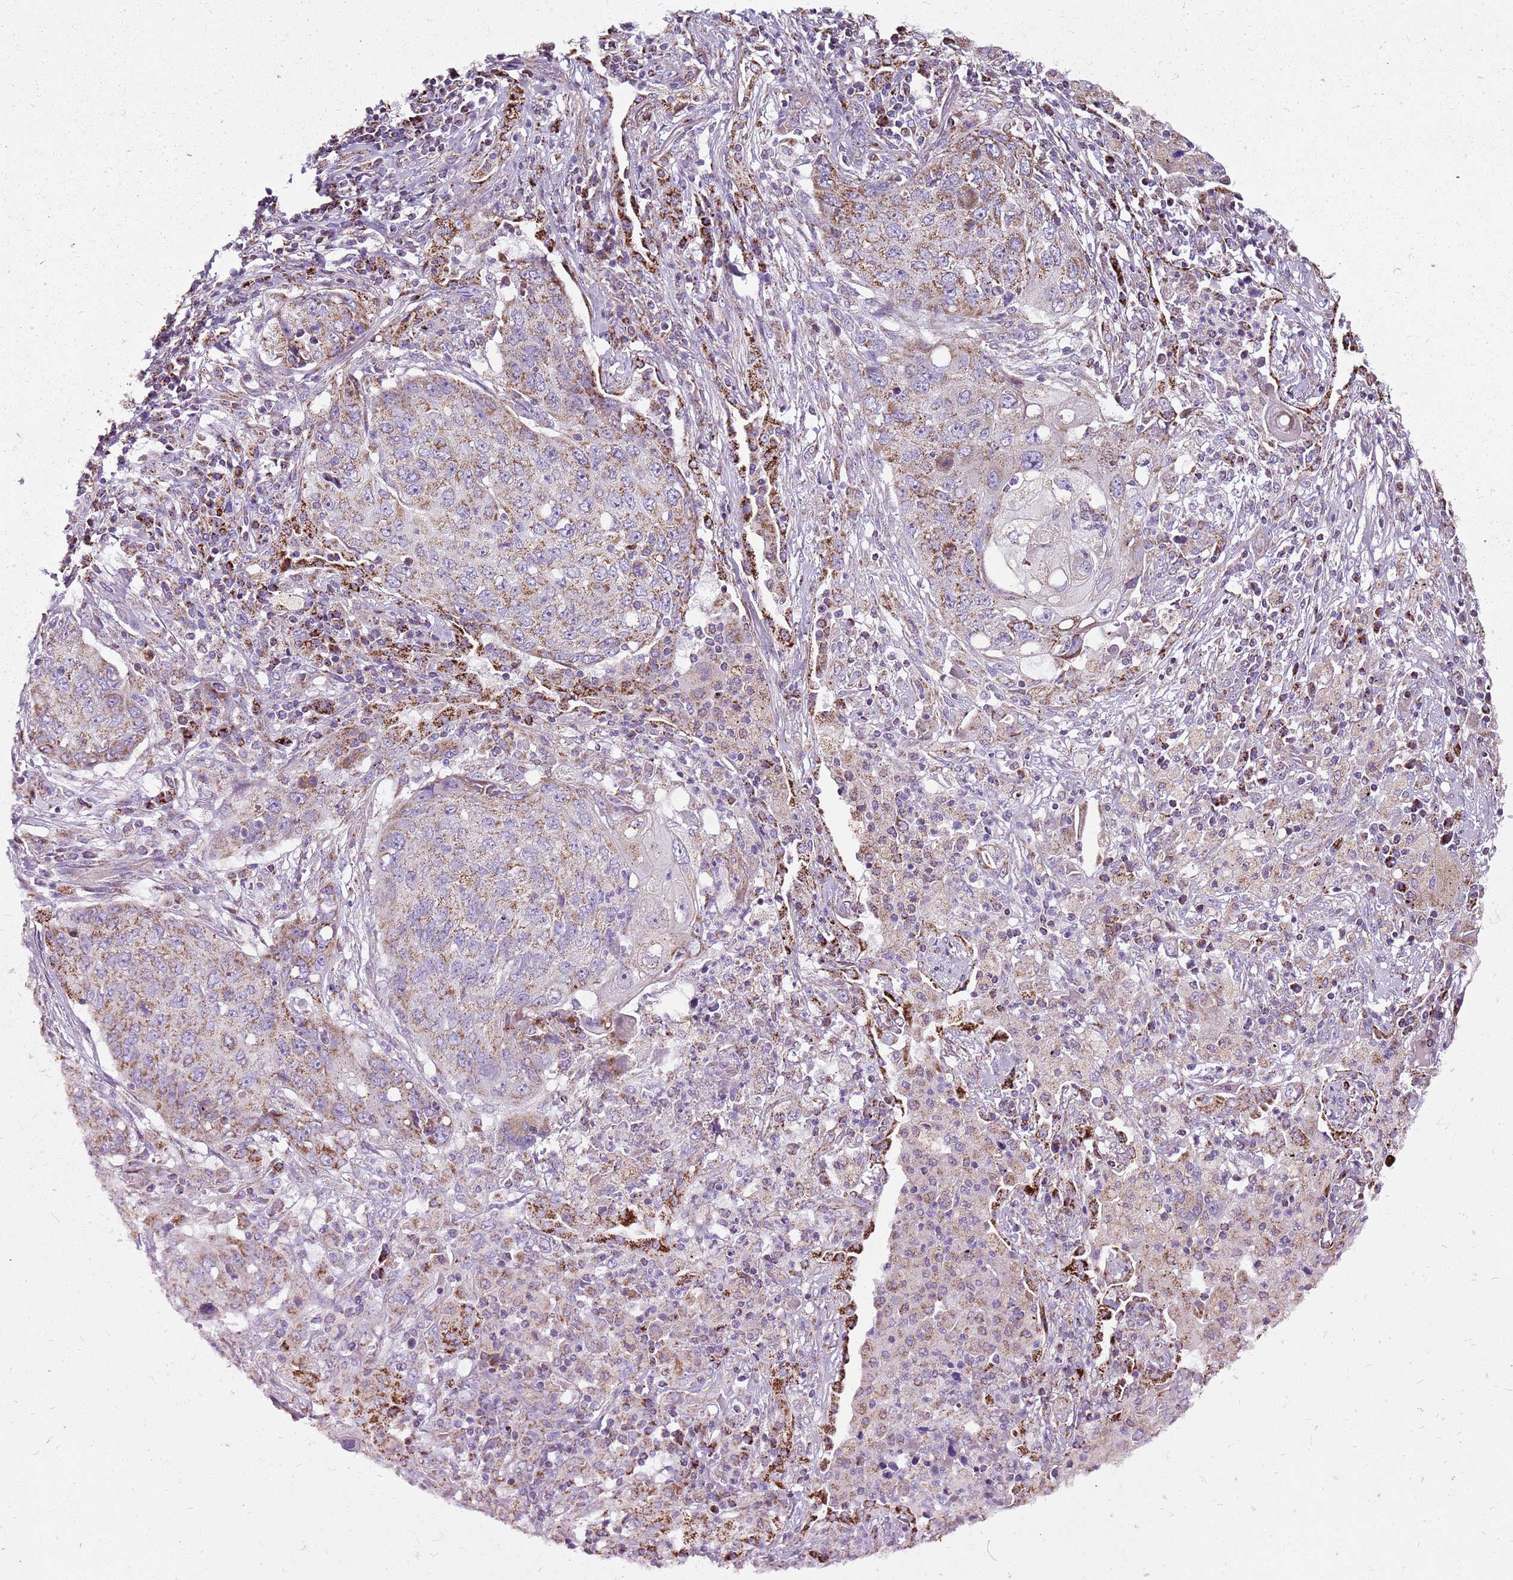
{"staining": {"intensity": "moderate", "quantity": ">75%", "location": "cytoplasmic/membranous"}, "tissue": "lung cancer", "cell_type": "Tumor cells", "image_type": "cancer", "snomed": [{"axis": "morphology", "description": "Squamous cell carcinoma, NOS"}, {"axis": "topography", "description": "Lung"}], "caption": "A medium amount of moderate cytoplasmic/membranous expression is appreciated in approximately >75% of tumor cells in lung cancer (squamous cell carcinoma) tissue. (Brightfield microscopy of DAB IHC at high magnification).", "gene": "GCDH", "patient": {"sex": "female", "age": 63}}